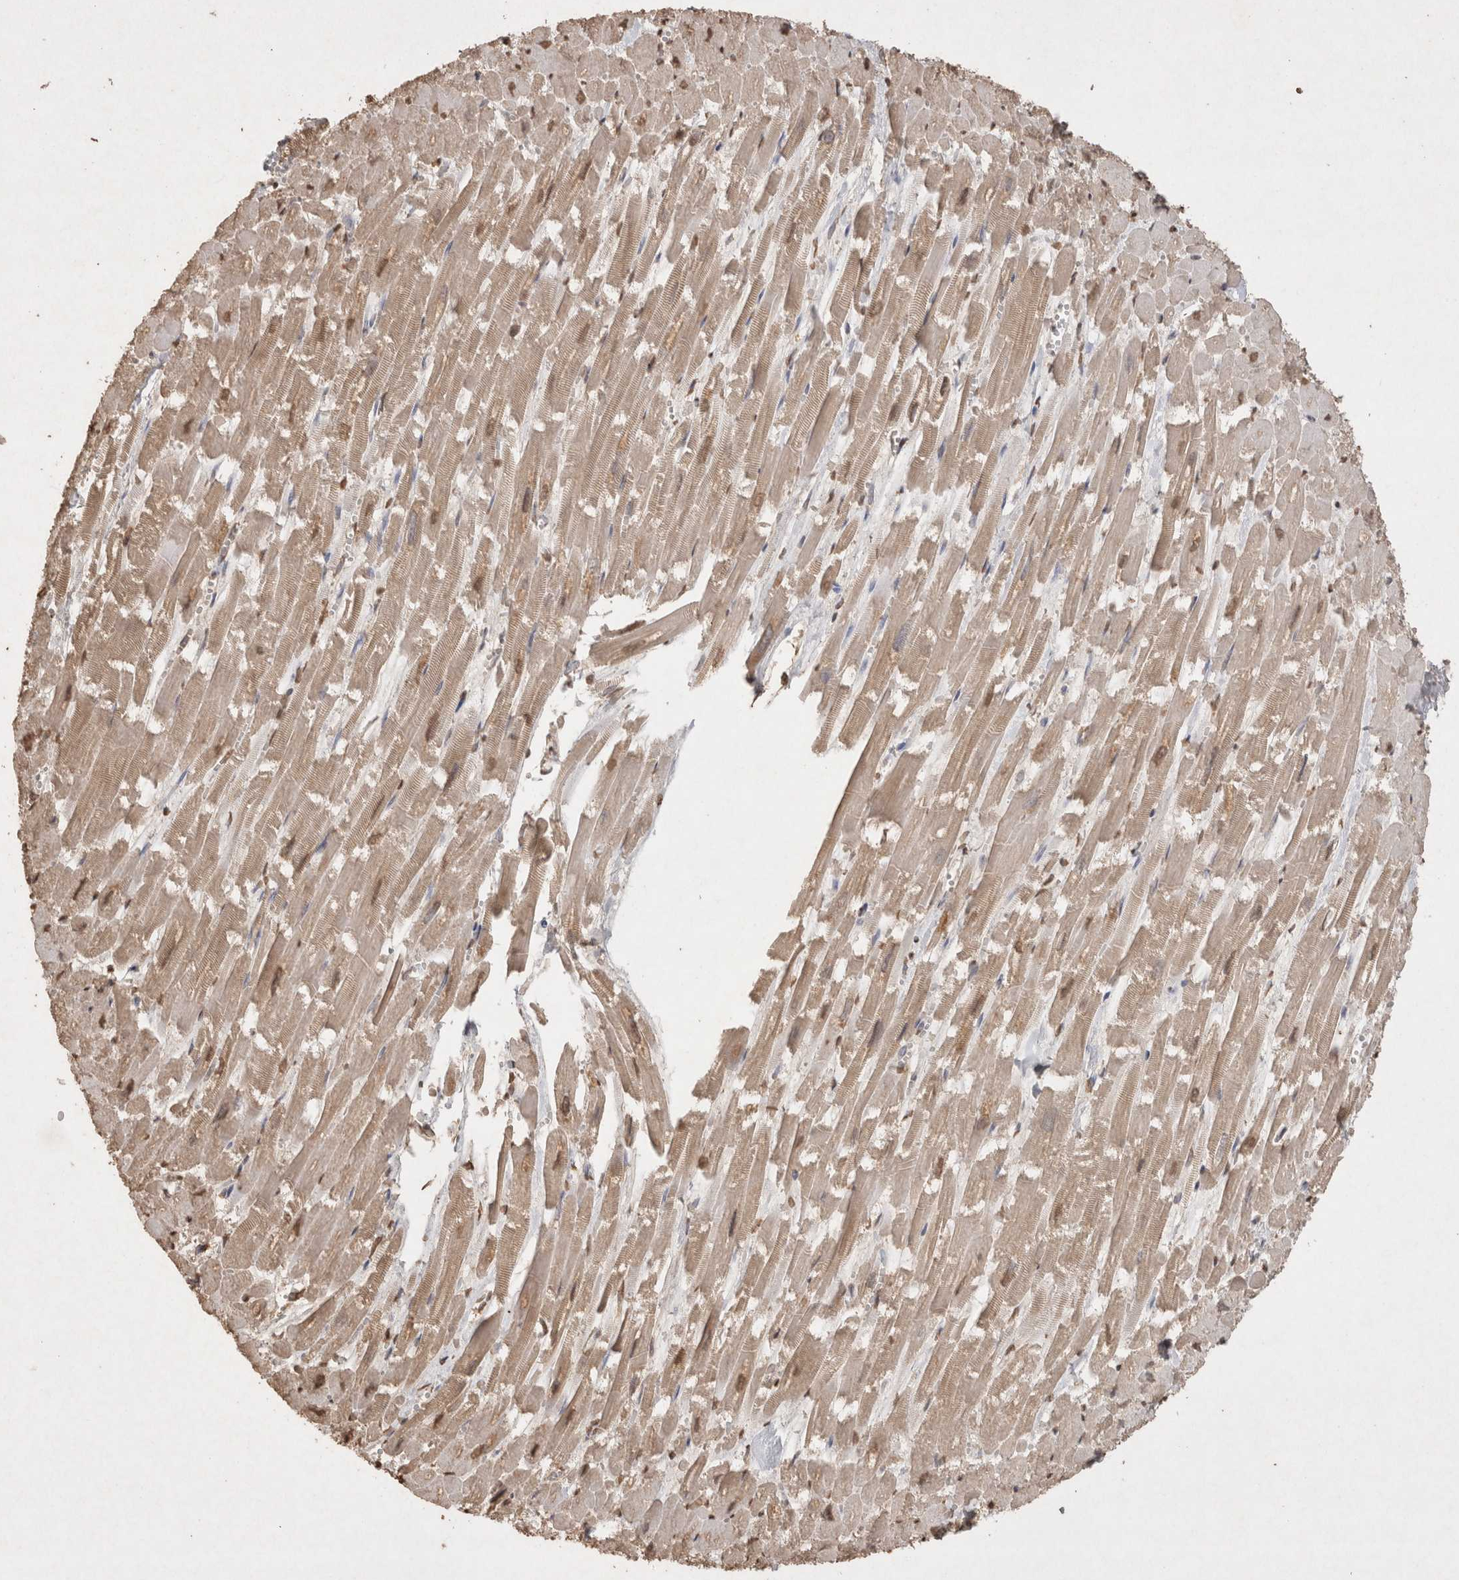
{"staining": {"intensity": "weak", "quantity": ">75%", "location": "cytoplasmic/membranous,nuclear"}, "tissue": "heart muscle", "cell_type": "Cardiomyocytes", "image_type": "normal", "snomed": [{"axis": "morphology", "description": "Normal tissue, NOS"}, {"axis": "topography", "description": "Heart"}], "caption": "Benign heart muscle reveals weak cytoplasmic/membranous,nuclear staining in about >75% of cardiomyocytes.", "gene": "MLX", "patient": {"sex": "male", "age": 54}}